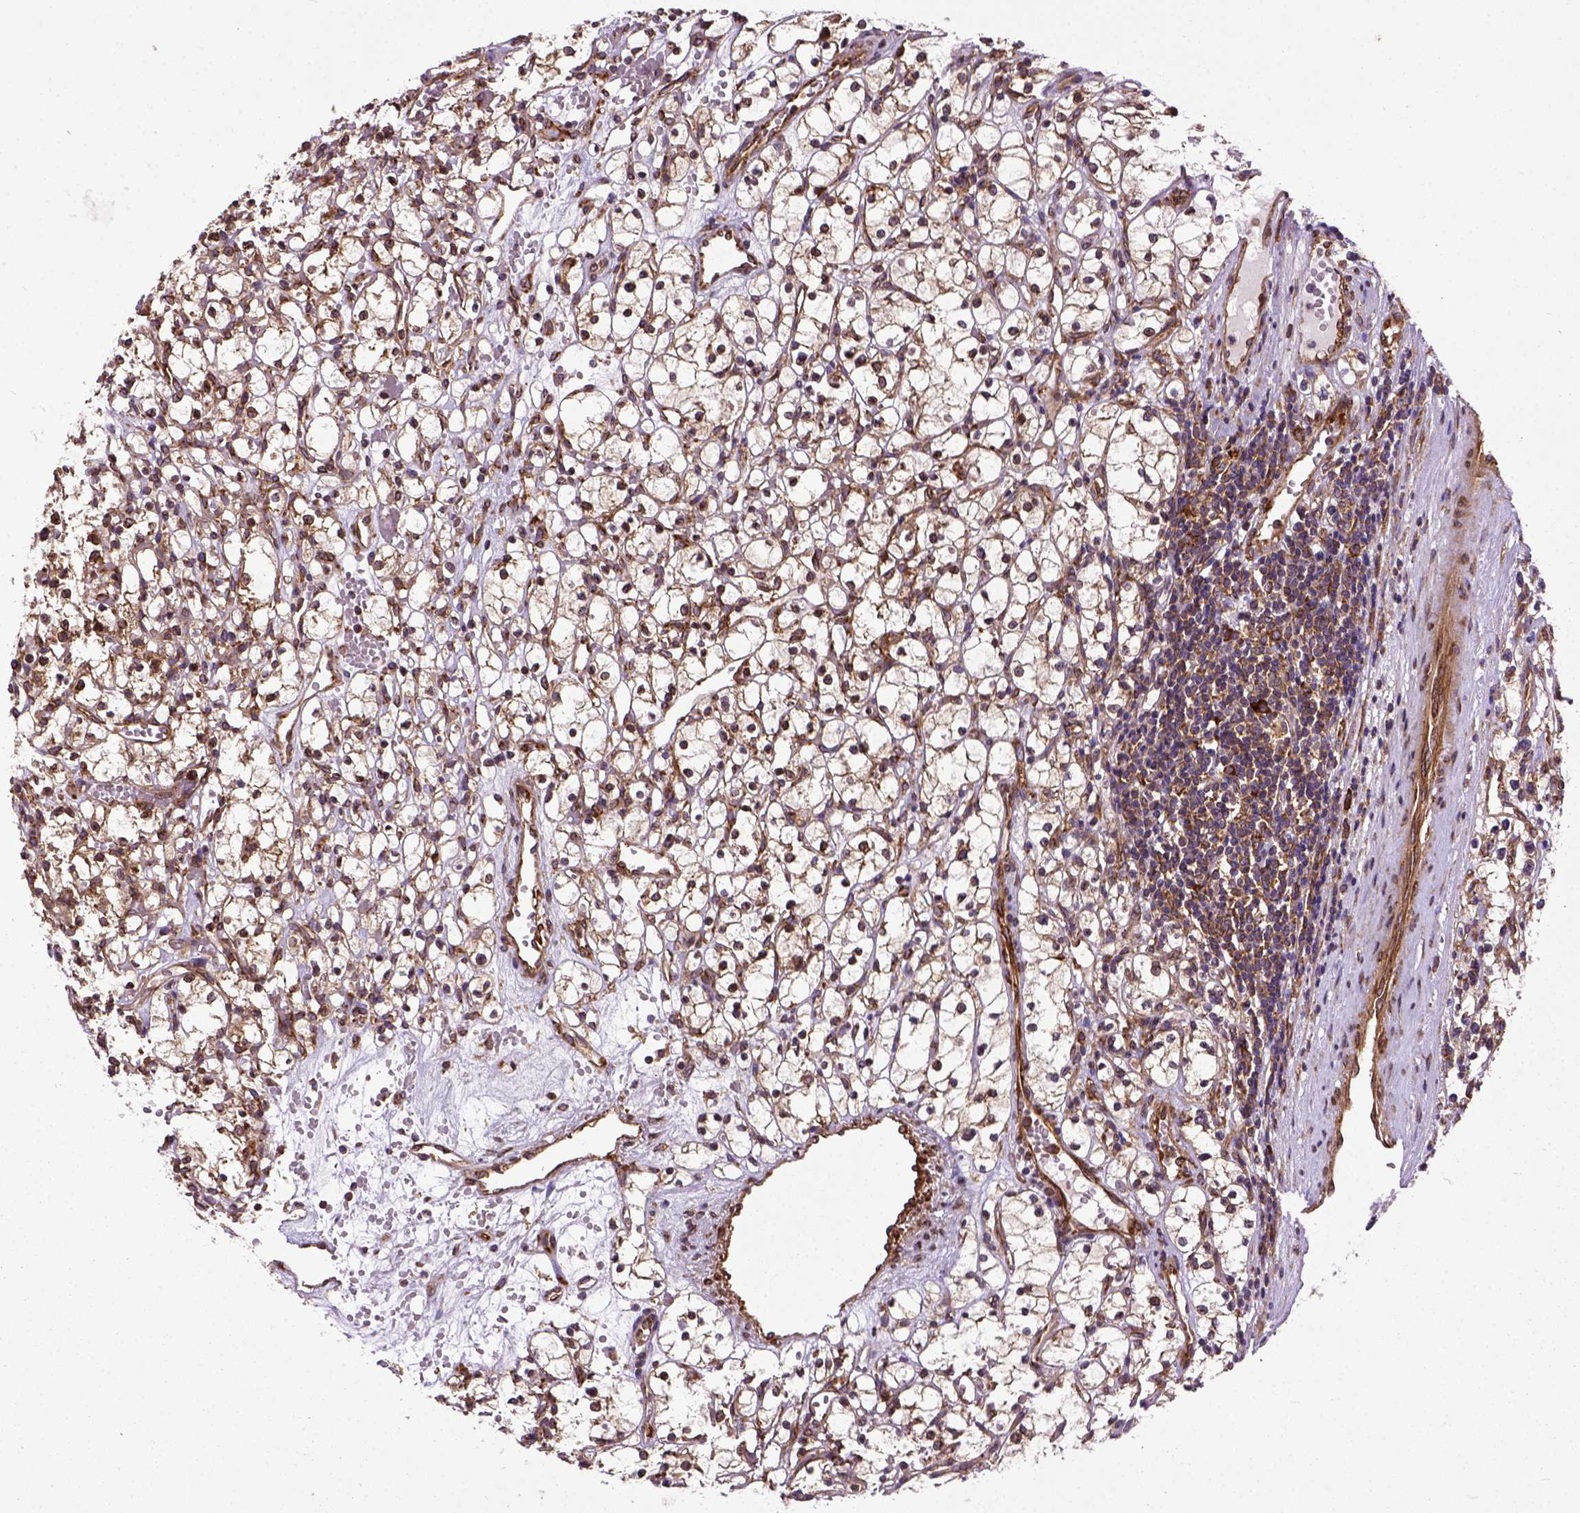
{"staining": {"intensity": "moderate", "quantity": ">75%", "location": "cytoplasmic/membranous"}, "tissue": "renal cancer", "cell_type": "Tumor cells", "image_type": "cancer", "snomed": [{"axis": "morphology", "description": "Adenocarcinoma, NOS"}, {"axis": "topography", "description": "Kidney"}], "caption": "Renal cancer (adenocarcinoma) stained for a protein exhibits moderate cytoplasmic/membranous positivity in tumor cells.", "gene": "CAPRIN1", "patient": {"sex": "female", "age": 59}}